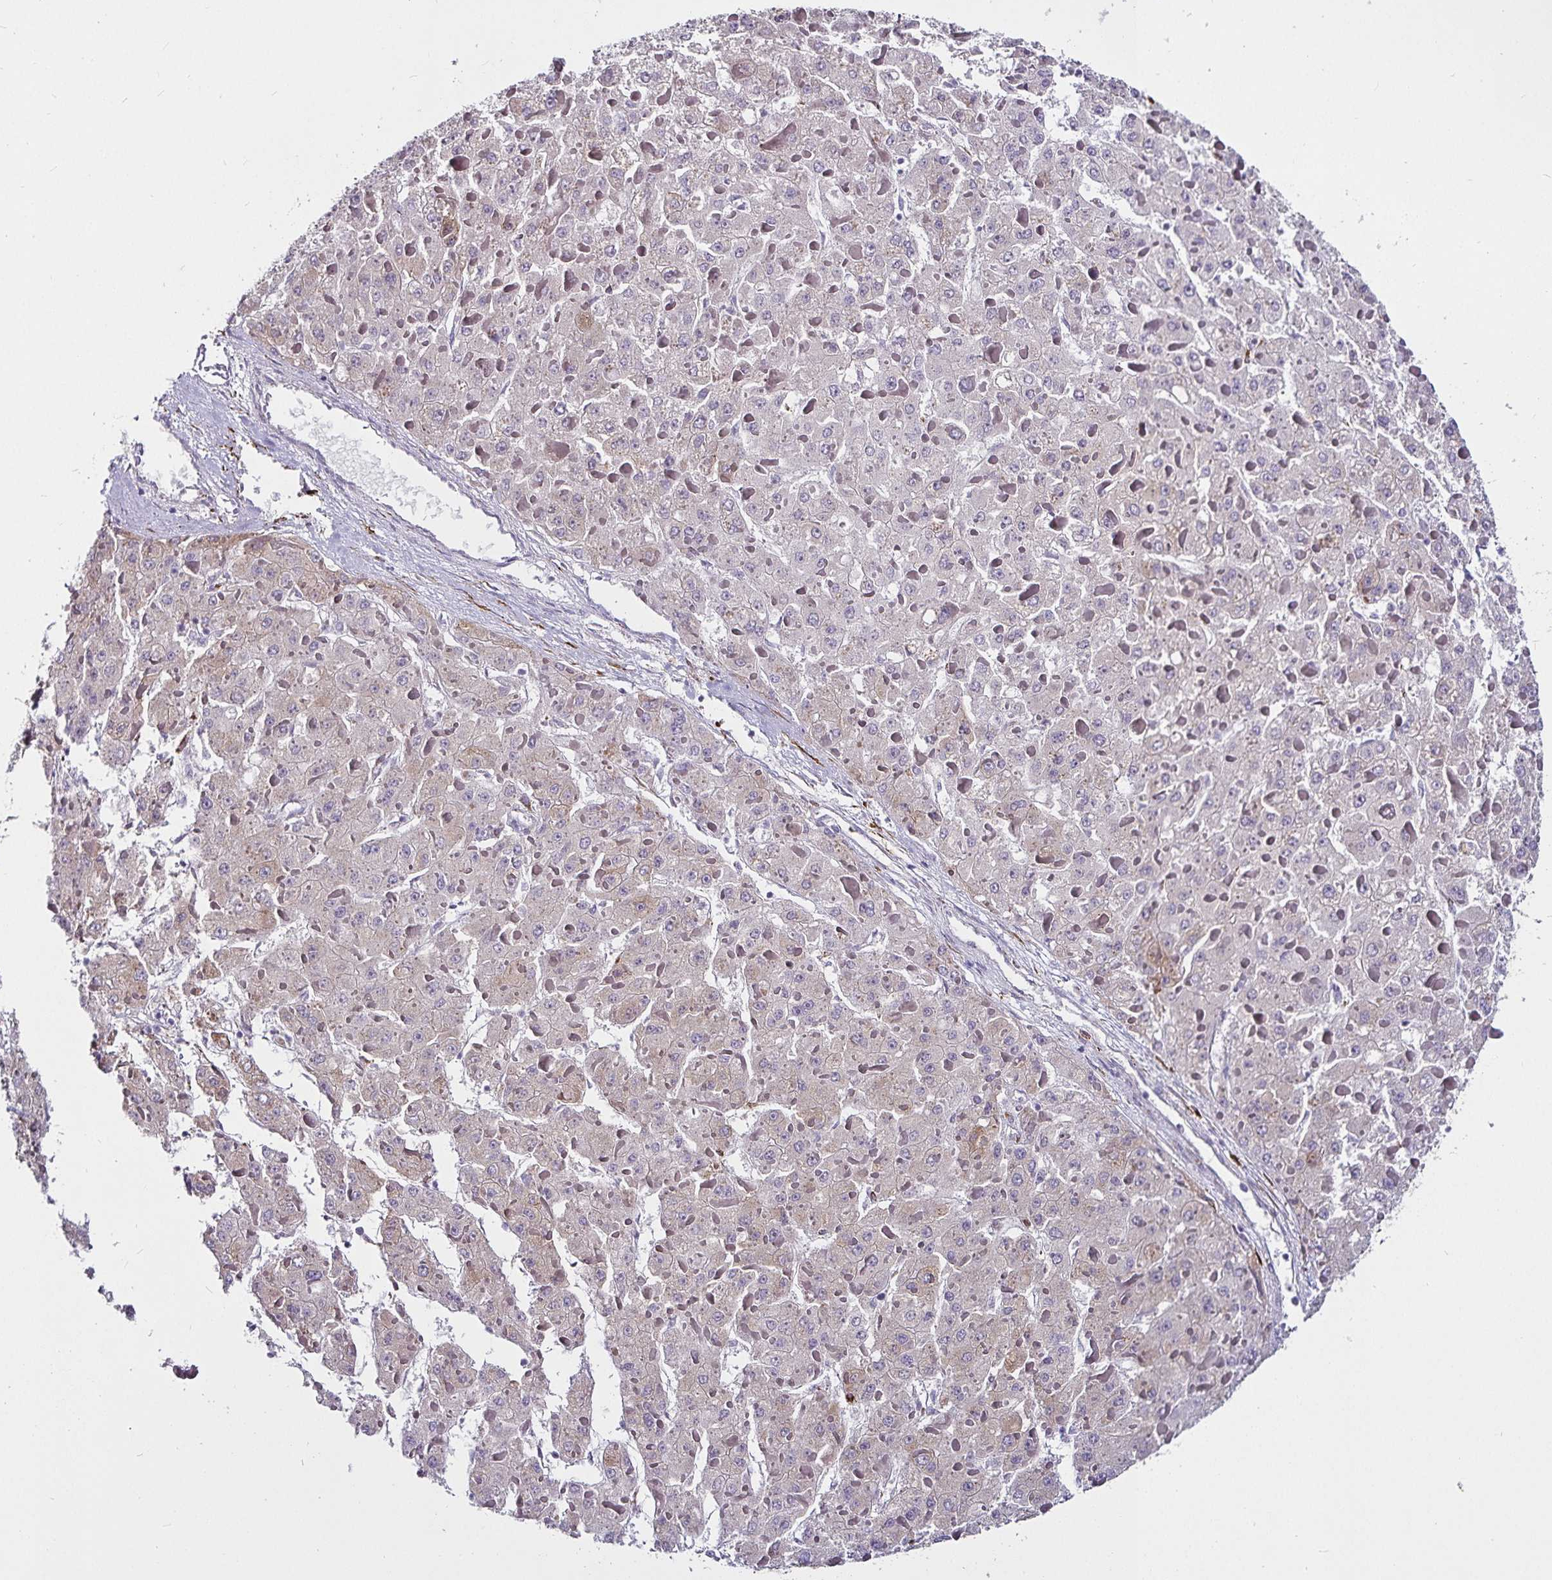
{"staining": {"intensity": "moderate", "quantity": "25%-75%", "location": "cytoplasmic/membranous"}, "tissue": "liver cancer", "cell_type": "Tumor cells", "image_type": "cancer", "snomed": [{"axis": "morphology", "description": "Carcinoma, Hepatocellular, NOS"}, {"axis": "topography", "description": "Liver"}], "caption": "Immunohistochemistry (IHC) of human hepatocellular carcinoma (liver) exhibits medium levels of moderate cytoplasmic/membranous staining in about 25%-75% of tumor cells.", "gene": "P4HA2", "patient": {"sex": "female", "age": 73}}